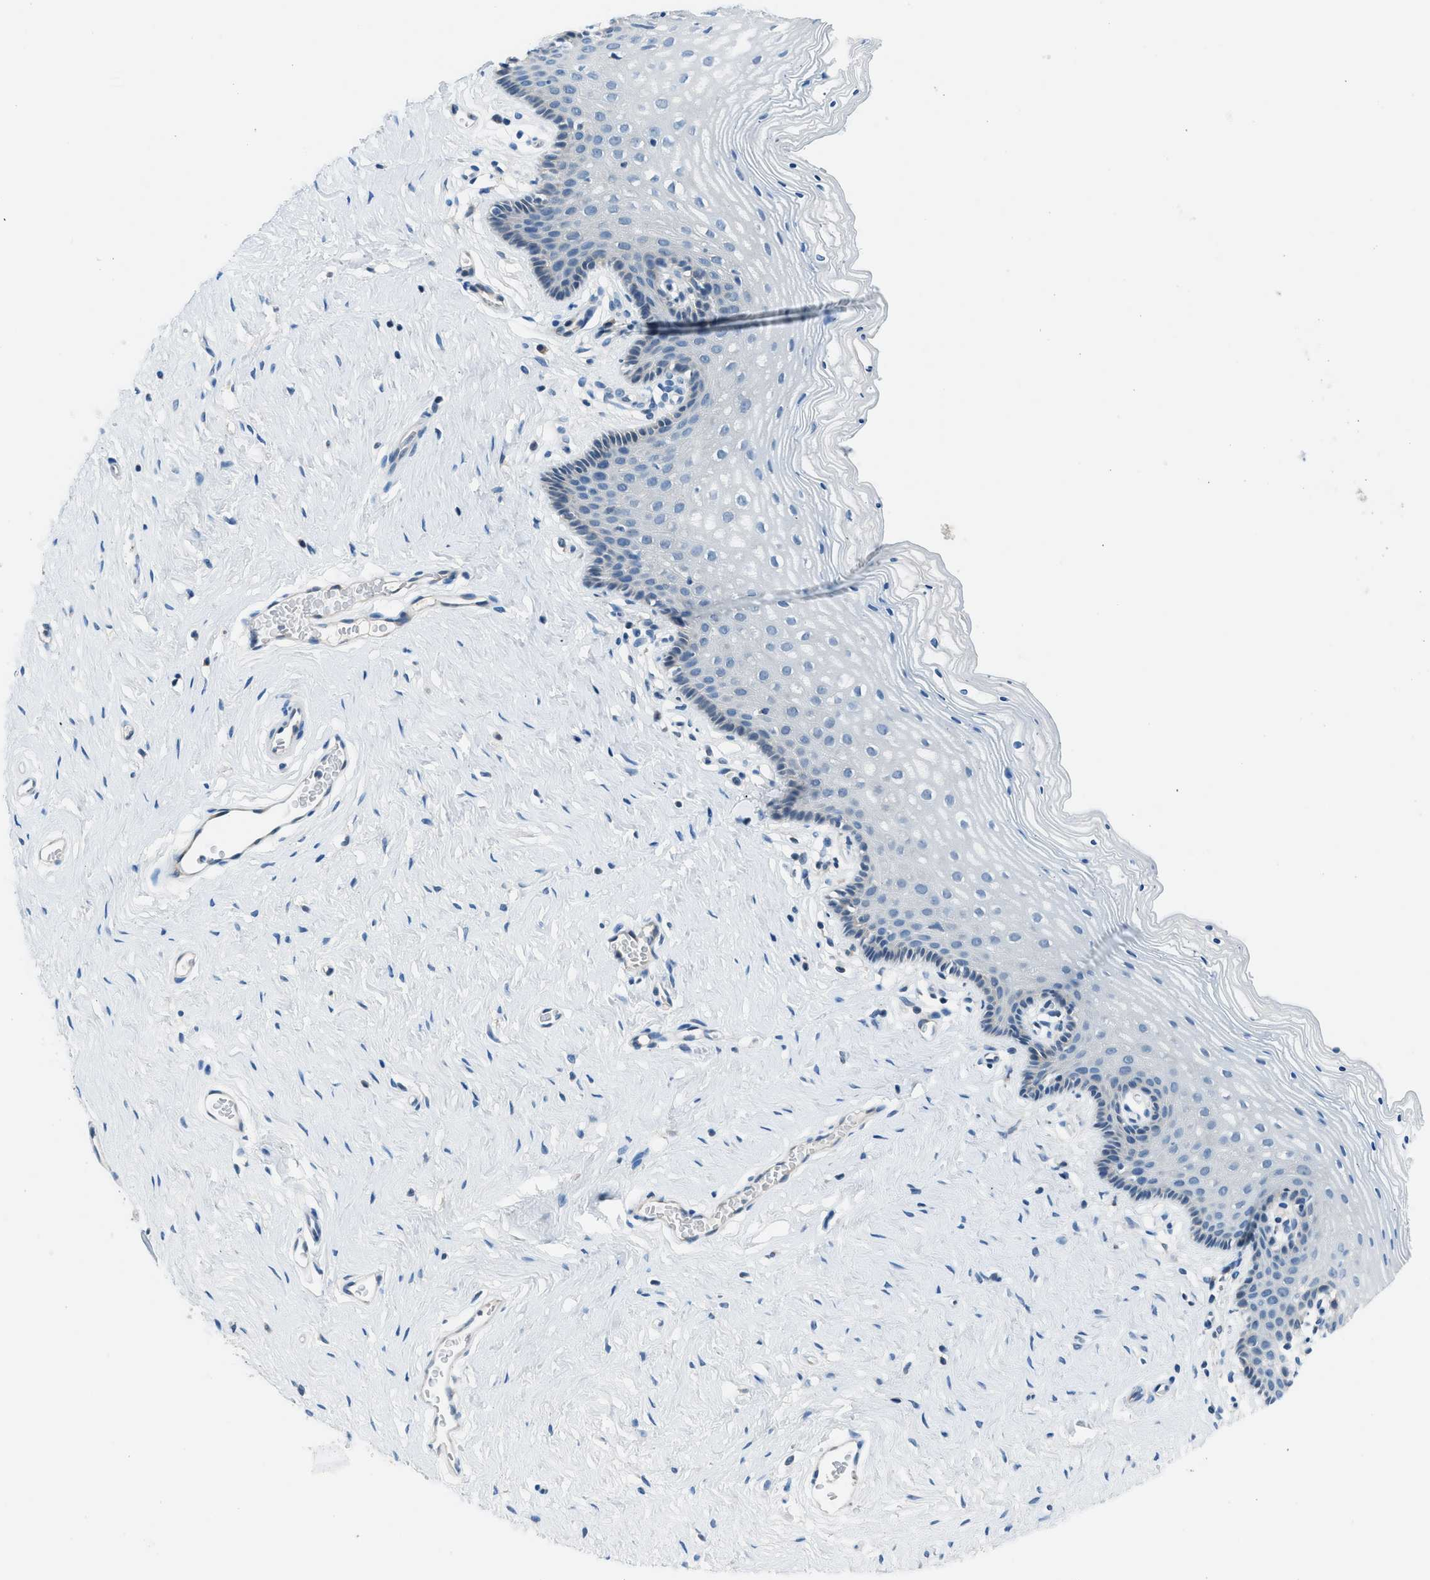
{"staining": {"intensity": "negative", "quantity": "none", "location": "none"}, "tissue": "vagina", "cell_type": "Squamous epithelial cells", "image_type": "normal", "snomed": [{"axis": "morphology", "description": "Normal tissue, NOS"}, {"axis": "topography", "description": "Vagina"}], "caption": "Photomicrograph shows no protein staining in squamous epithelial cells of normal vagina.", "gene": "ACP1", "patient": {"sex": "female", "age": 32}}